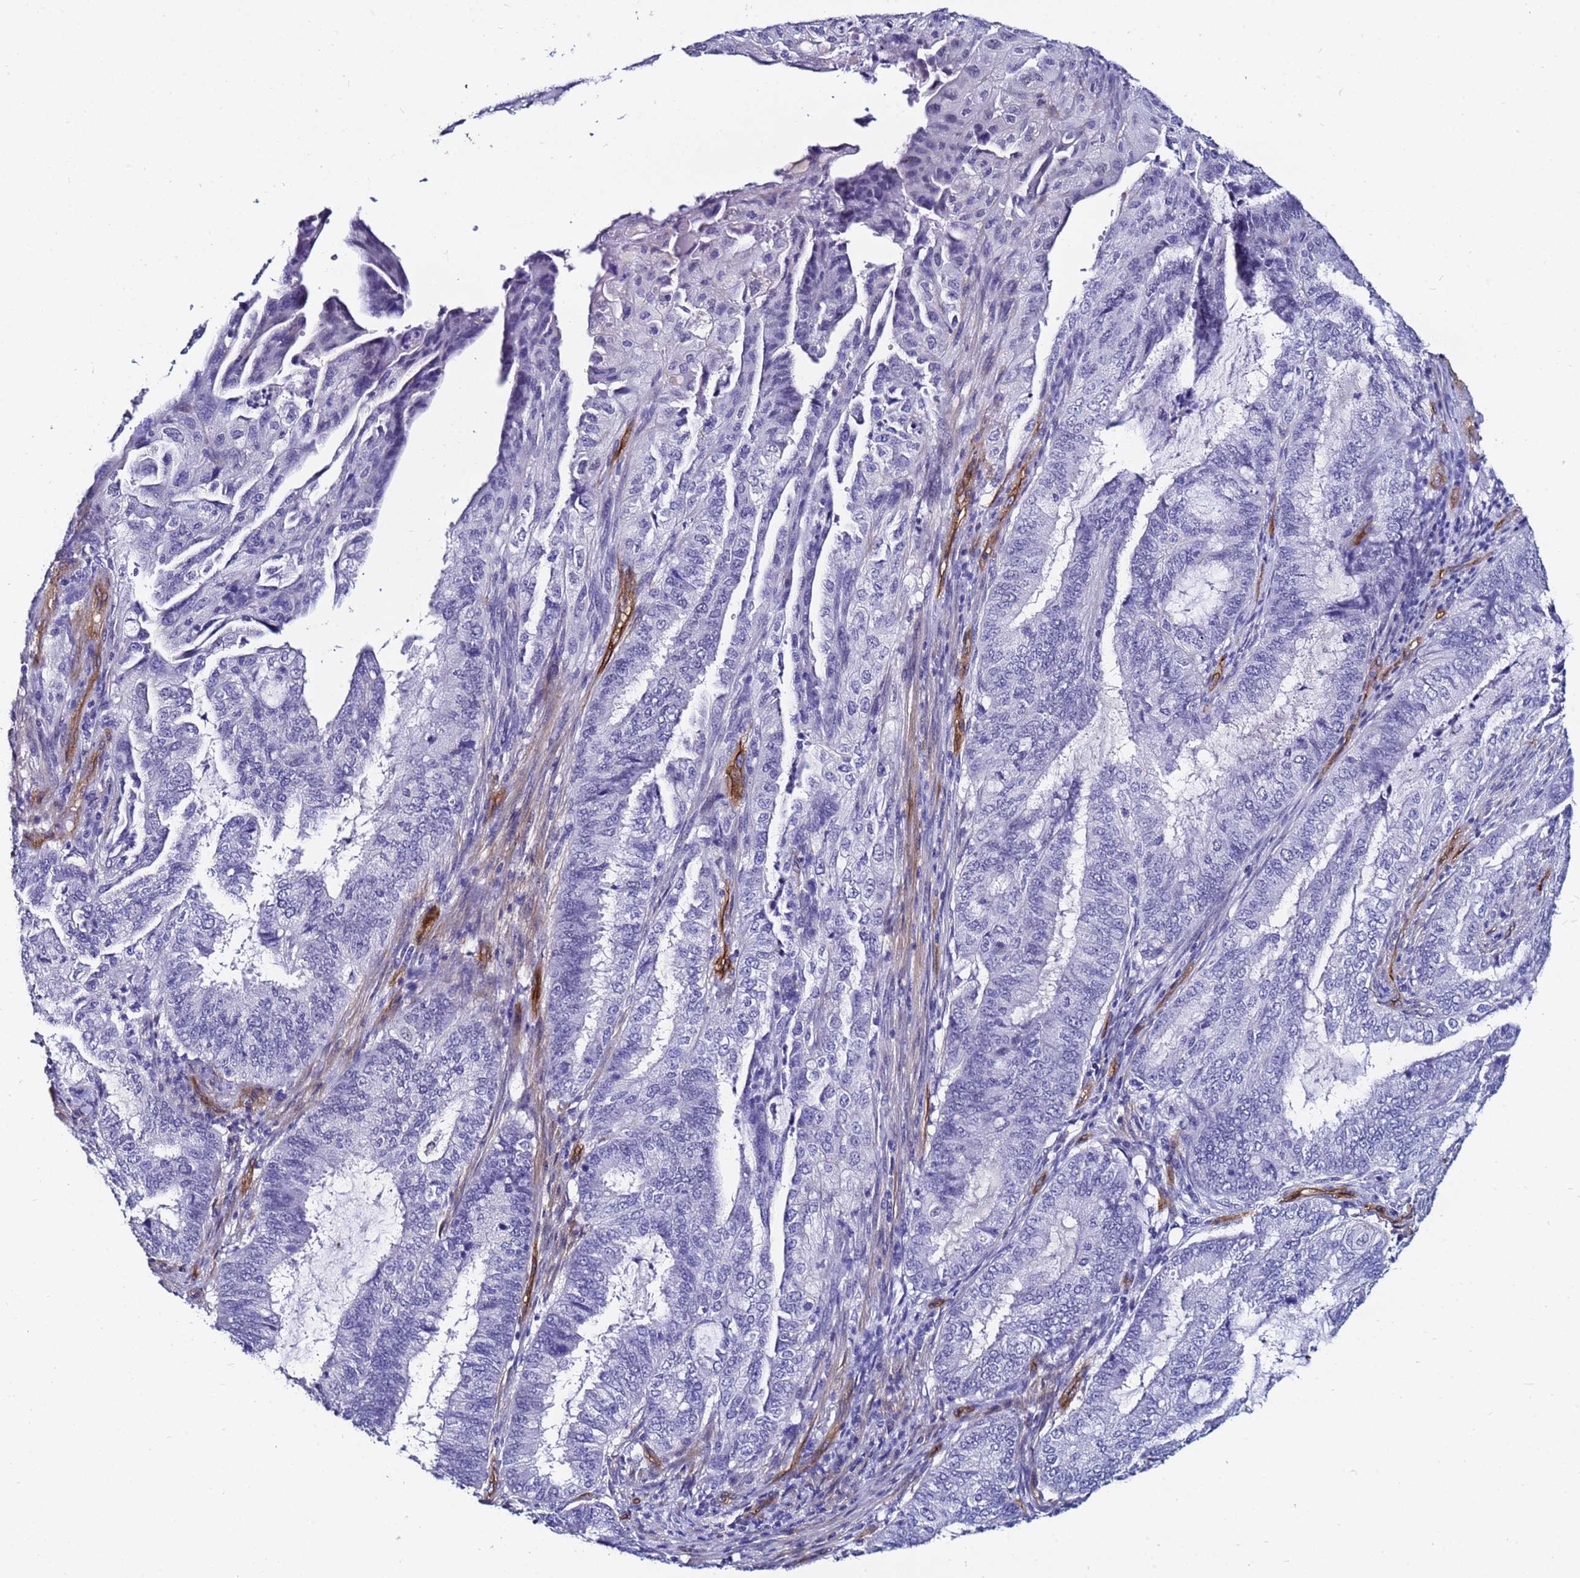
{"staining": {"intensity": "negative", "quantity": "none", "location": "none"}, "tissue": "endometrial cancer", "cell_type": "Tumor cells", "image_type": "cancer", "snomed": [{"axis": "morphology", "description": "Adenocarcinoma, NOS"}, {"axis": "topography", "description": "Endometrium"}], "caption": "This is a image of immunohistochemistry staining of endometrial adenocarcinoma, which shows no staining in tumor cells.", "gene": "DEFB104A", "patient": {"sex": "female", "age": 51}}